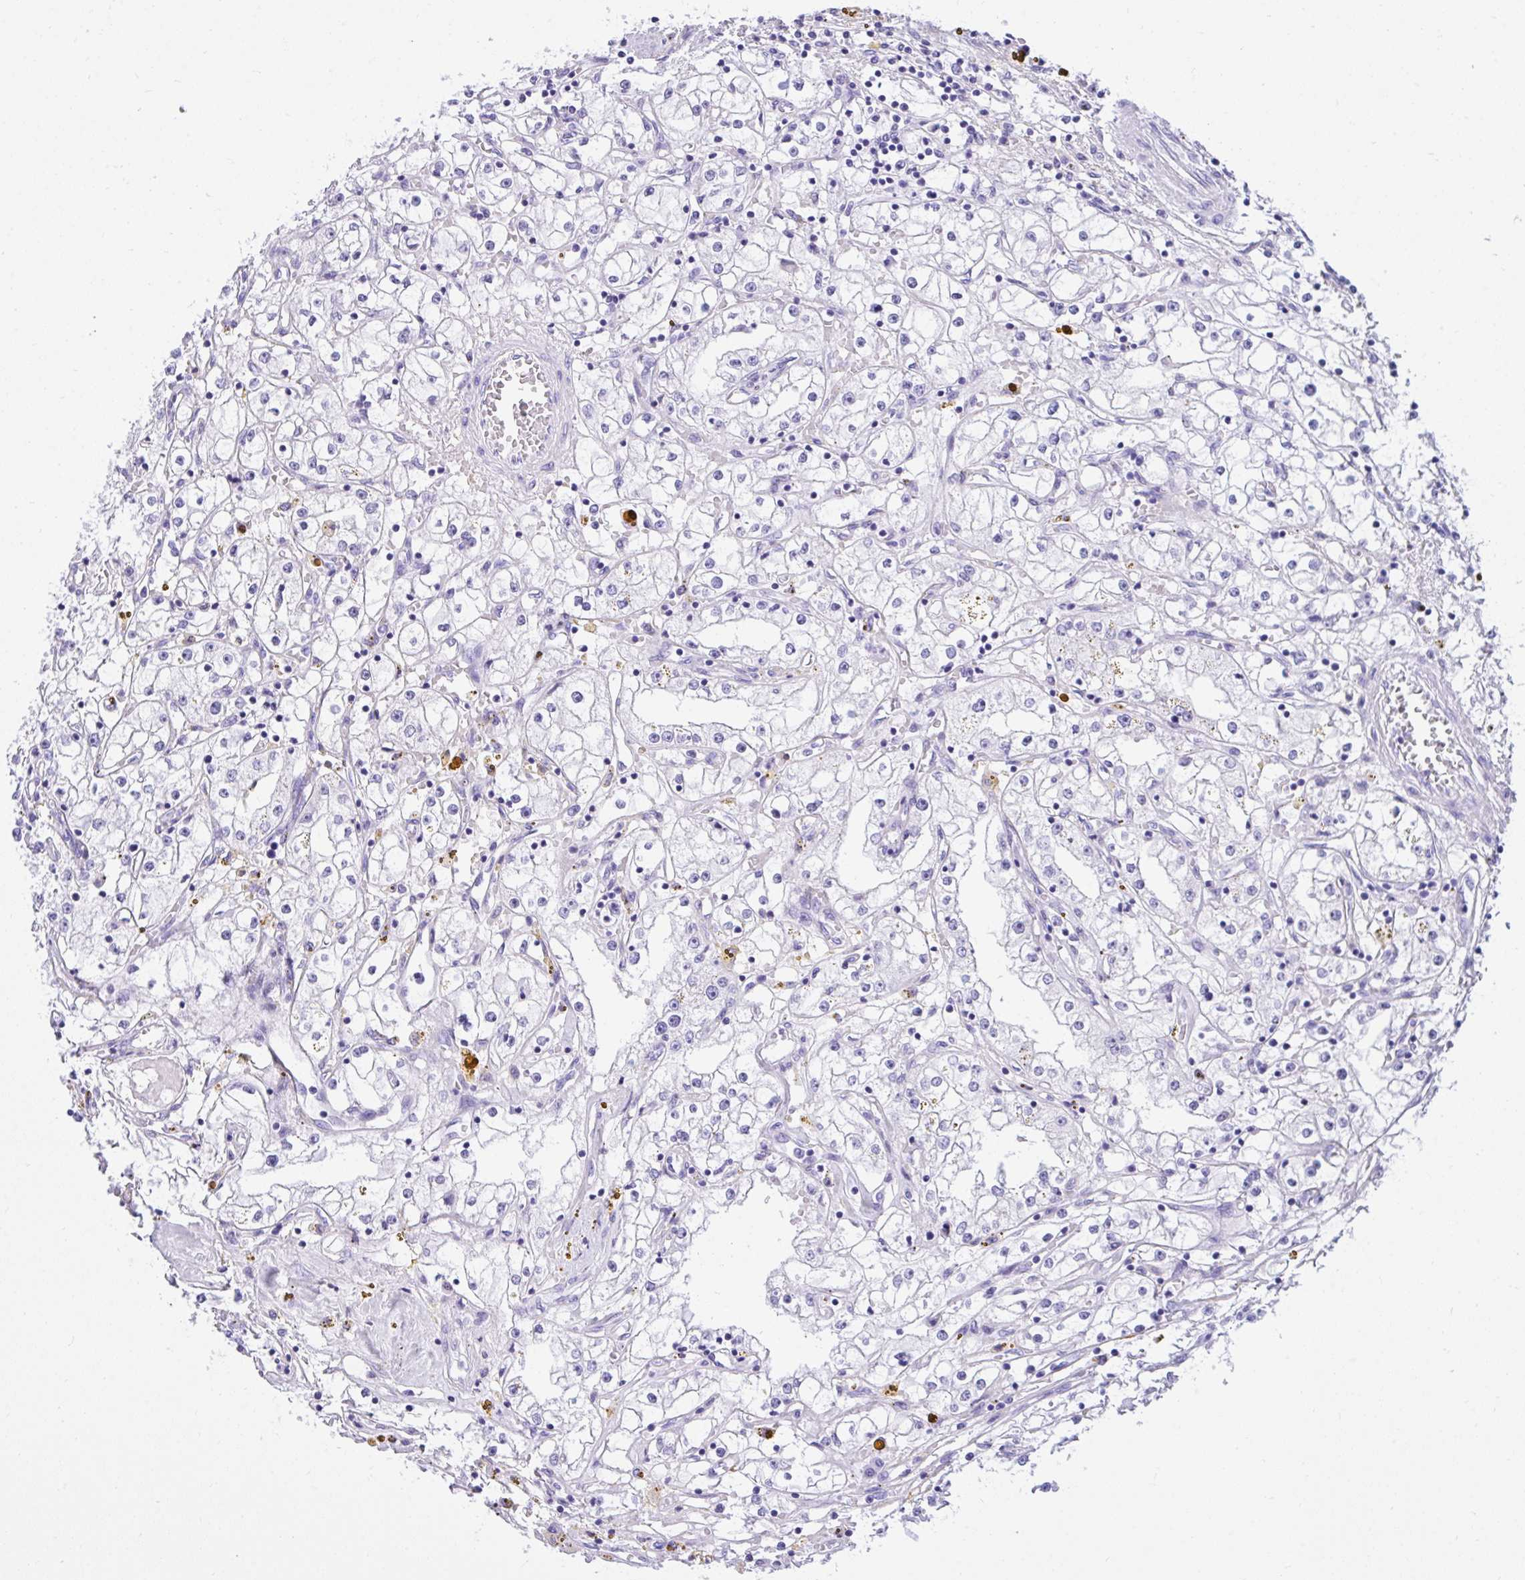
{"staining": {"intensity": "negative", "quantity": "none", "location": "none"}, "tissue": "renal cancer", "cell_type": "Tumor cells", "image_type": "cancer", "snomed": [{"axis": "morphology", "description": "Adenocarcinoma, NOS"}, {"axis": "topography", "description": "Kidney"}], "caption": "Photomicrograph shows no significant protein positivity in tumor cells of renal adenocarcinoma.", "gene": "TLN2", "patient": {"sex": "male", "age": 56}}